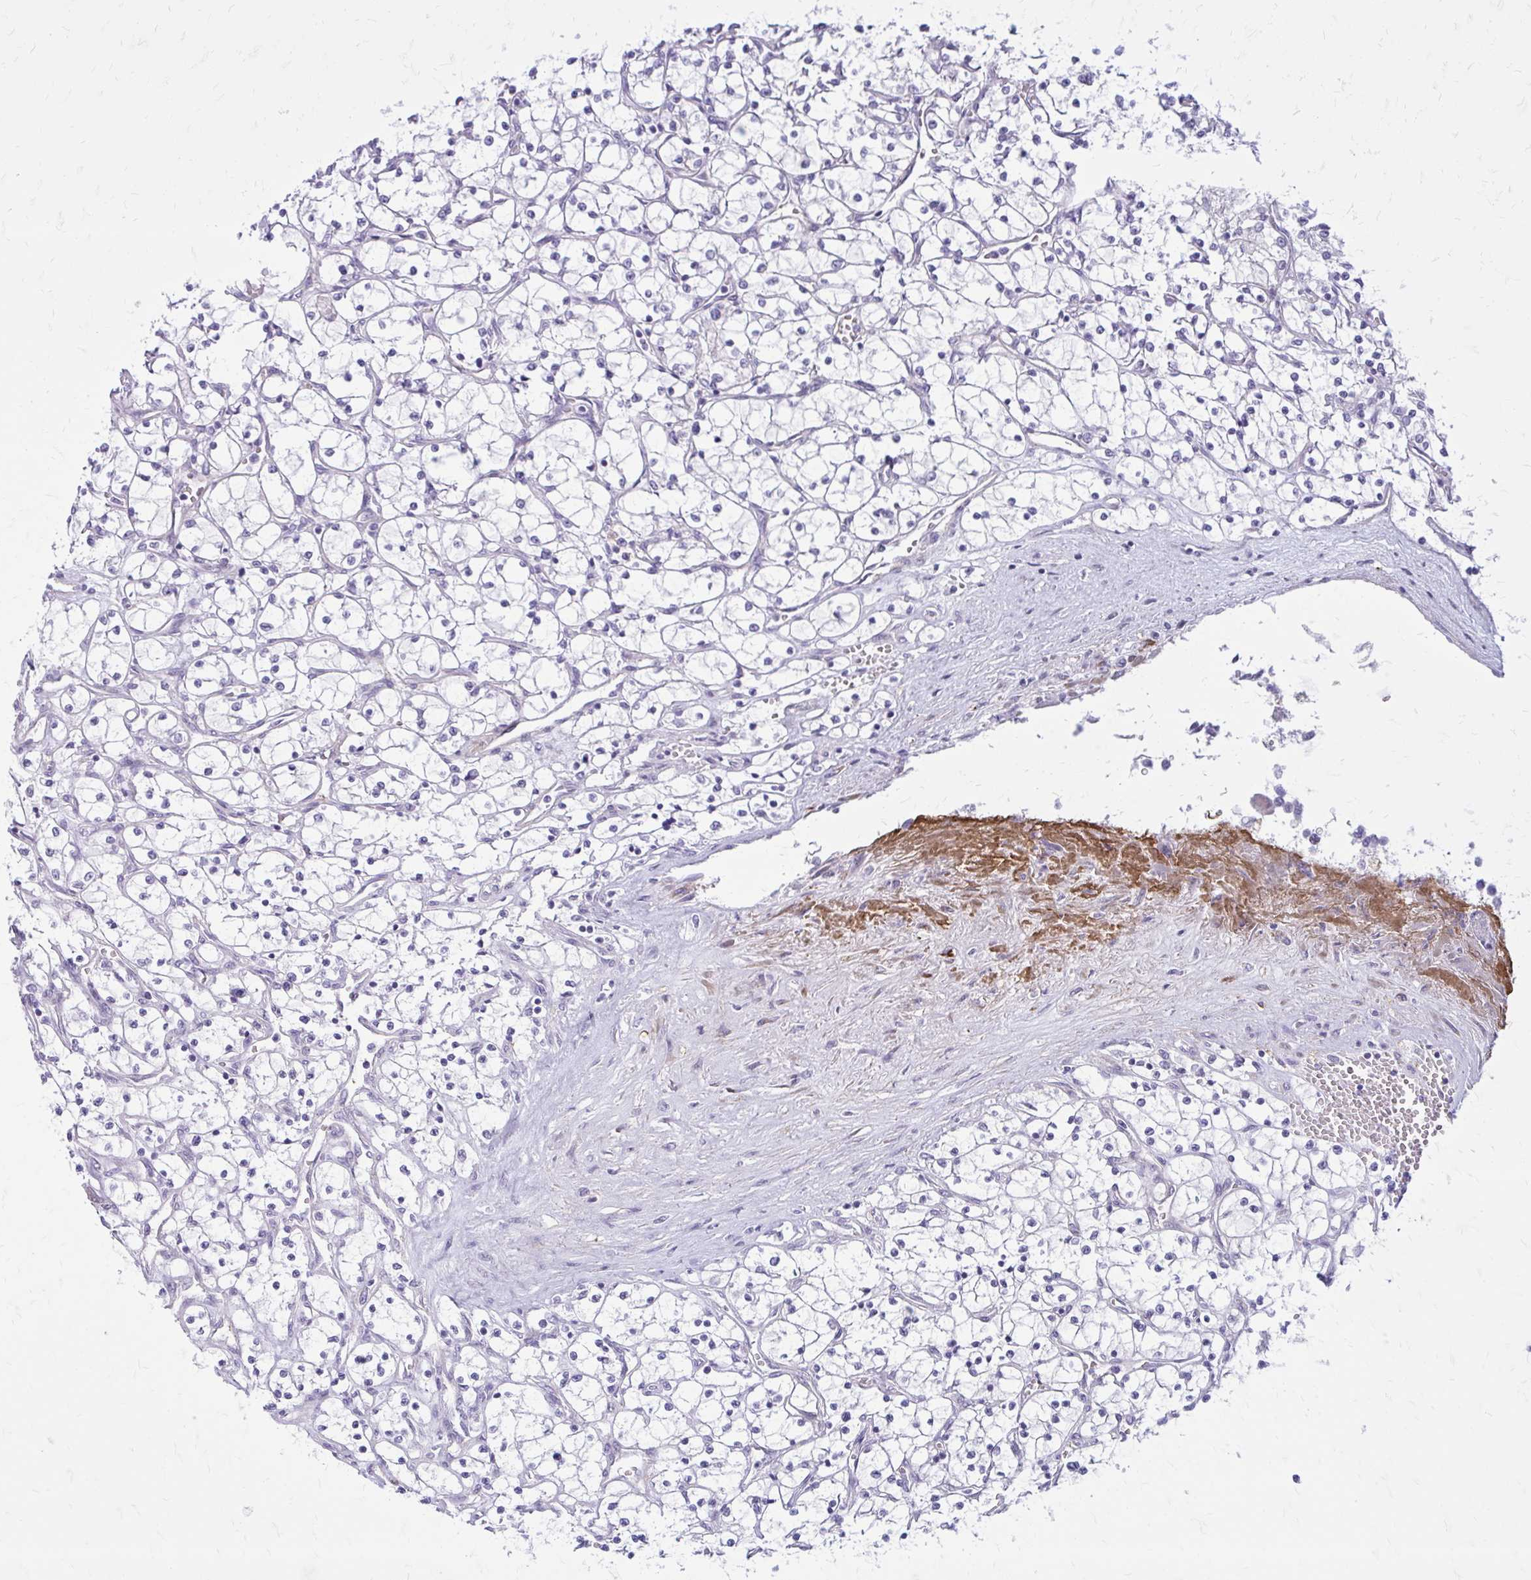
{"staining": {"intensity": "negative", "quantity": "none", "location": "none"}, "tissue": "renal cancer", "cell_type": "Tumor cells", "image_type": "cancer", "snomed": [{"axis": "morphology", "description": "Adenocarcinoma, NOS"}, {"axis": "topography", "description": "Kidney"}], "caption": "DAB (3,3'-diaminobenzidine) immunohistochemical staining of adenocarcinoma (renal) reveals no significant expression in tumor cells.", "gene": "BEND5", "patient": {"sex": "female", "age": 69}}